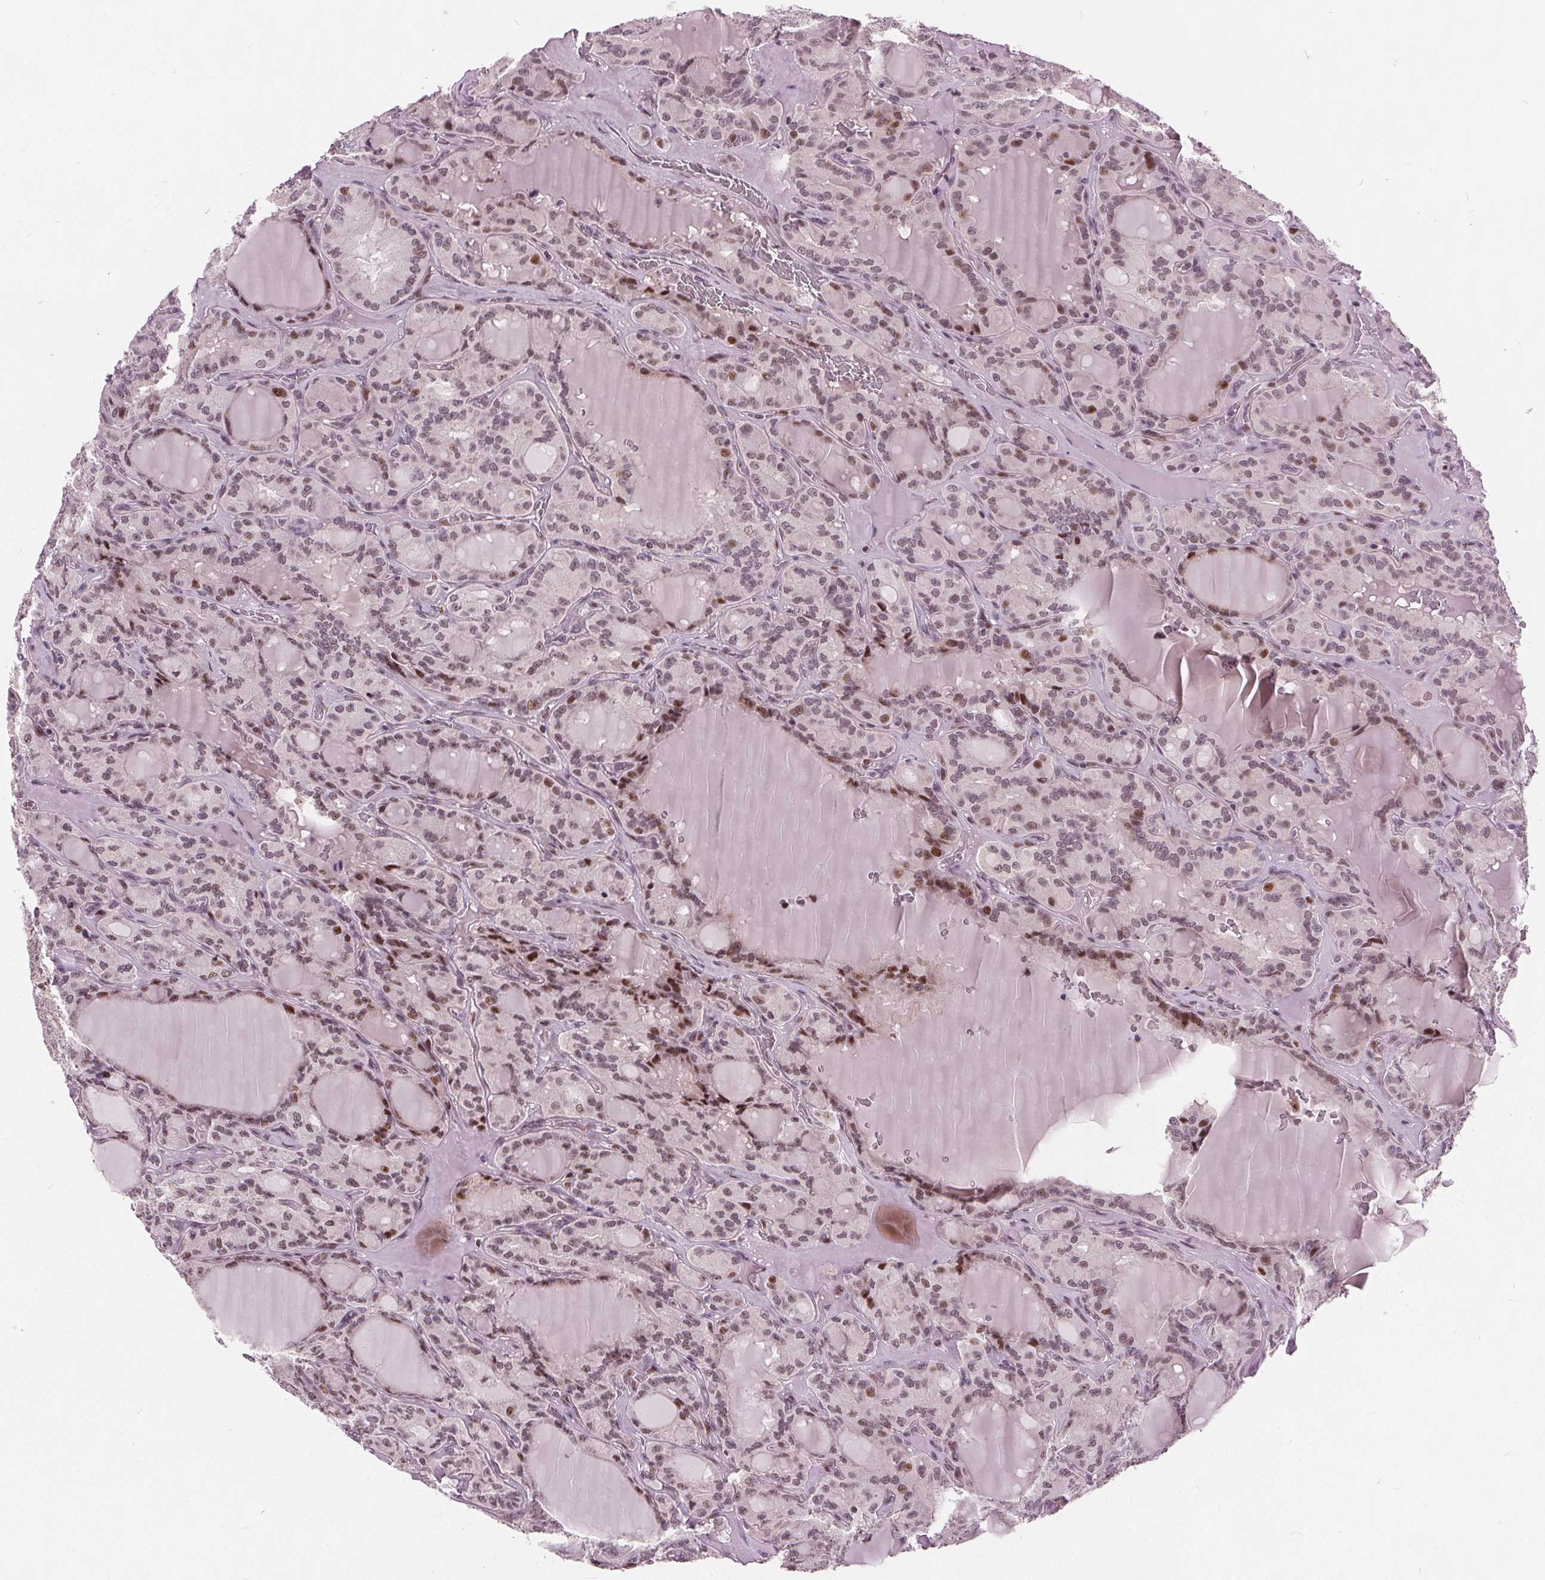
{"staining": {"intensity": "moderate", "quantity": "25%-75%", "location": "nuclear"}, "tissue": "thyroid cancer", "cell_type": "Tumor cells", "image_type": "cancer", "snomed": [{"axis": "morphology", "description": "Papillary adenocarcinoma, NOS"}, {"axis": "topography", "description": "Thyroid gland"}], "caption": "Thyroid cancer tissue reveals moderate nuclear positivity in about 25%-75% of tumor cells, visualized by immunohistochemistry.", "gene": "TTC34", "patient": {"sex": "male", "age": 87}}